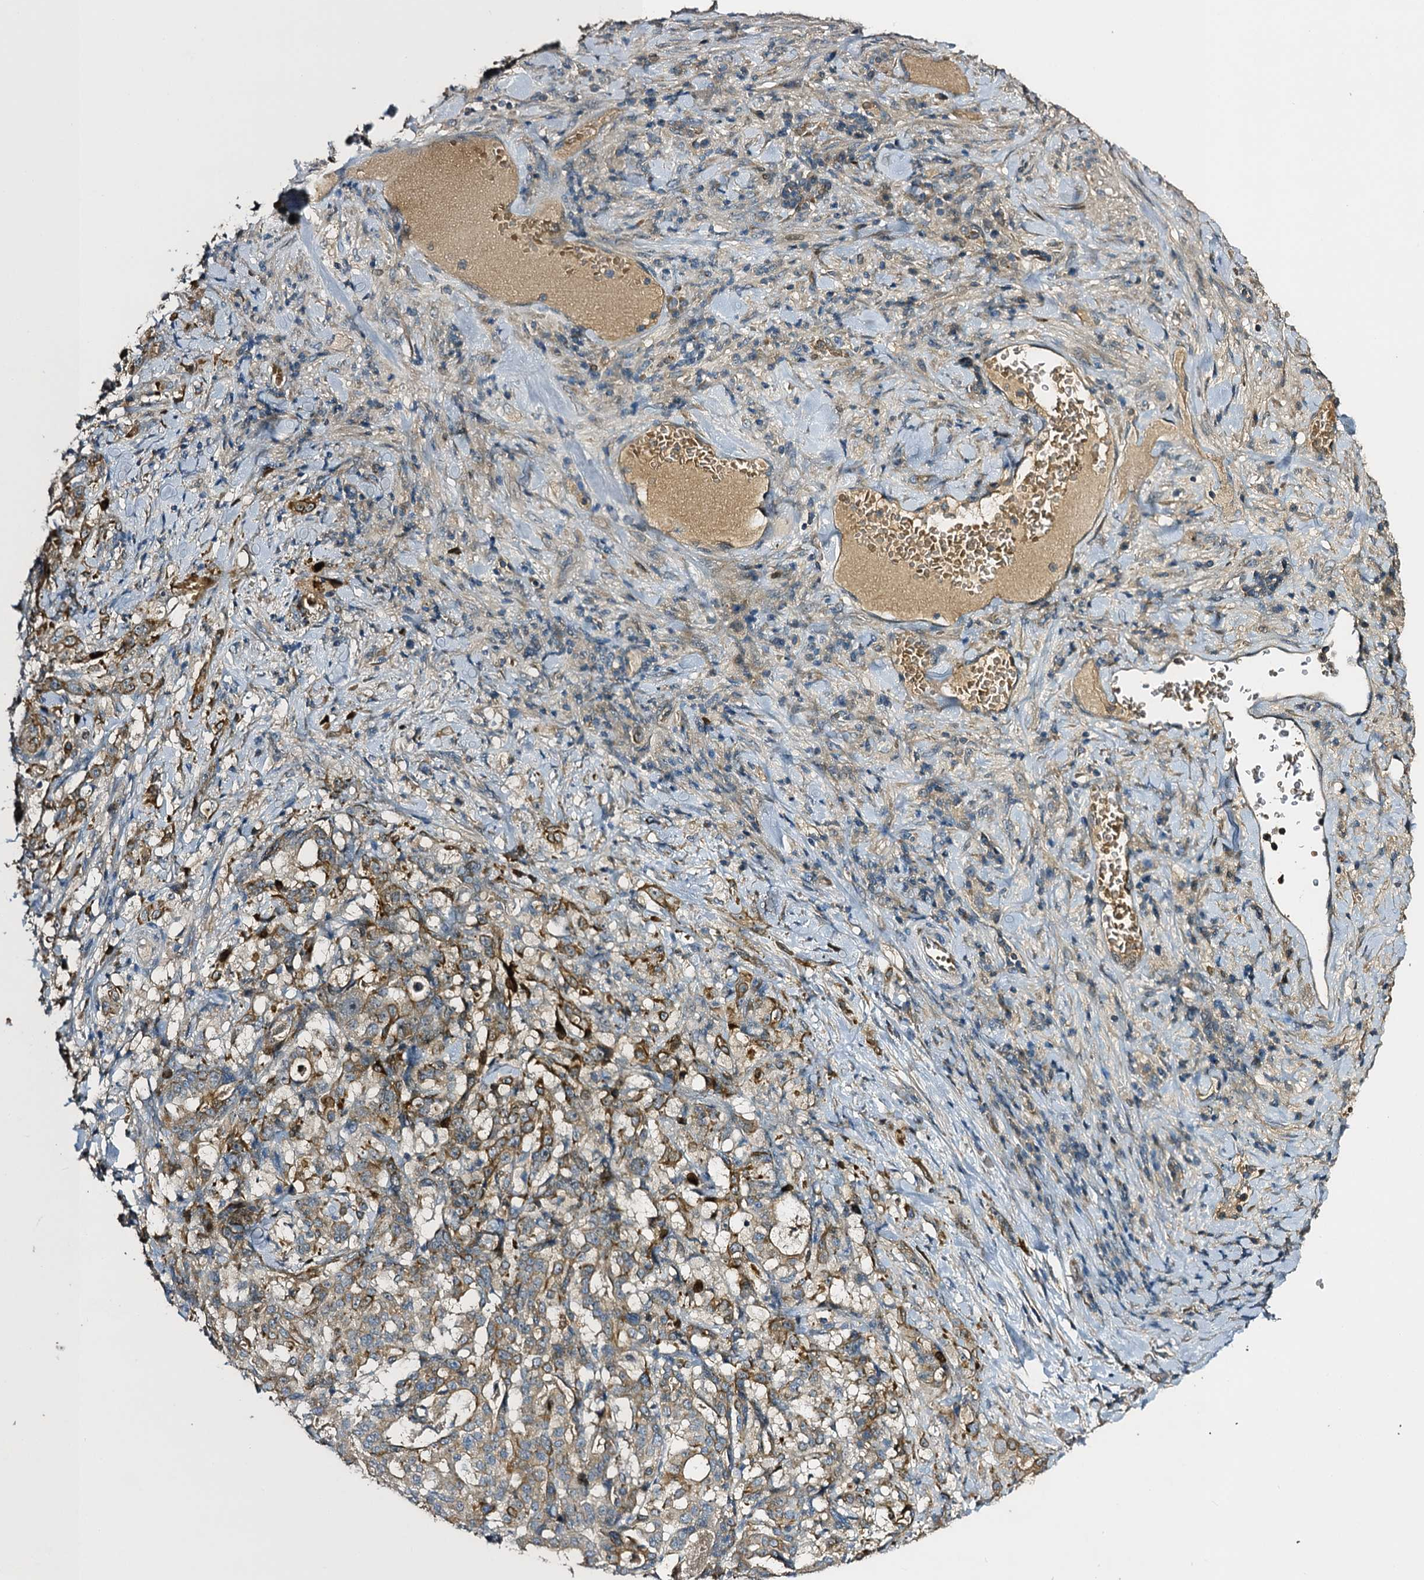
{"staining": {"intensity": "weak", "quantity": "25%-75%", "location": "cytoplasmic/membranous"}, "tissue": "stomach cancer", "cell_type": "Tumor cells", "image_type": "cancer", "snomed": [{"axis": "morphology", "description": "Adenocarcinoma, NOS"}, {"axis": "topography", "description": "Stomach"}], "caption": "Brown immunohistochemical staining in stomach cancer displays weak cytoplasmic/membranous positivity in about 25%-75% of tumor cells.", "gene": "SLC11A2", "patient": {"sex": "male", "age": 48}}